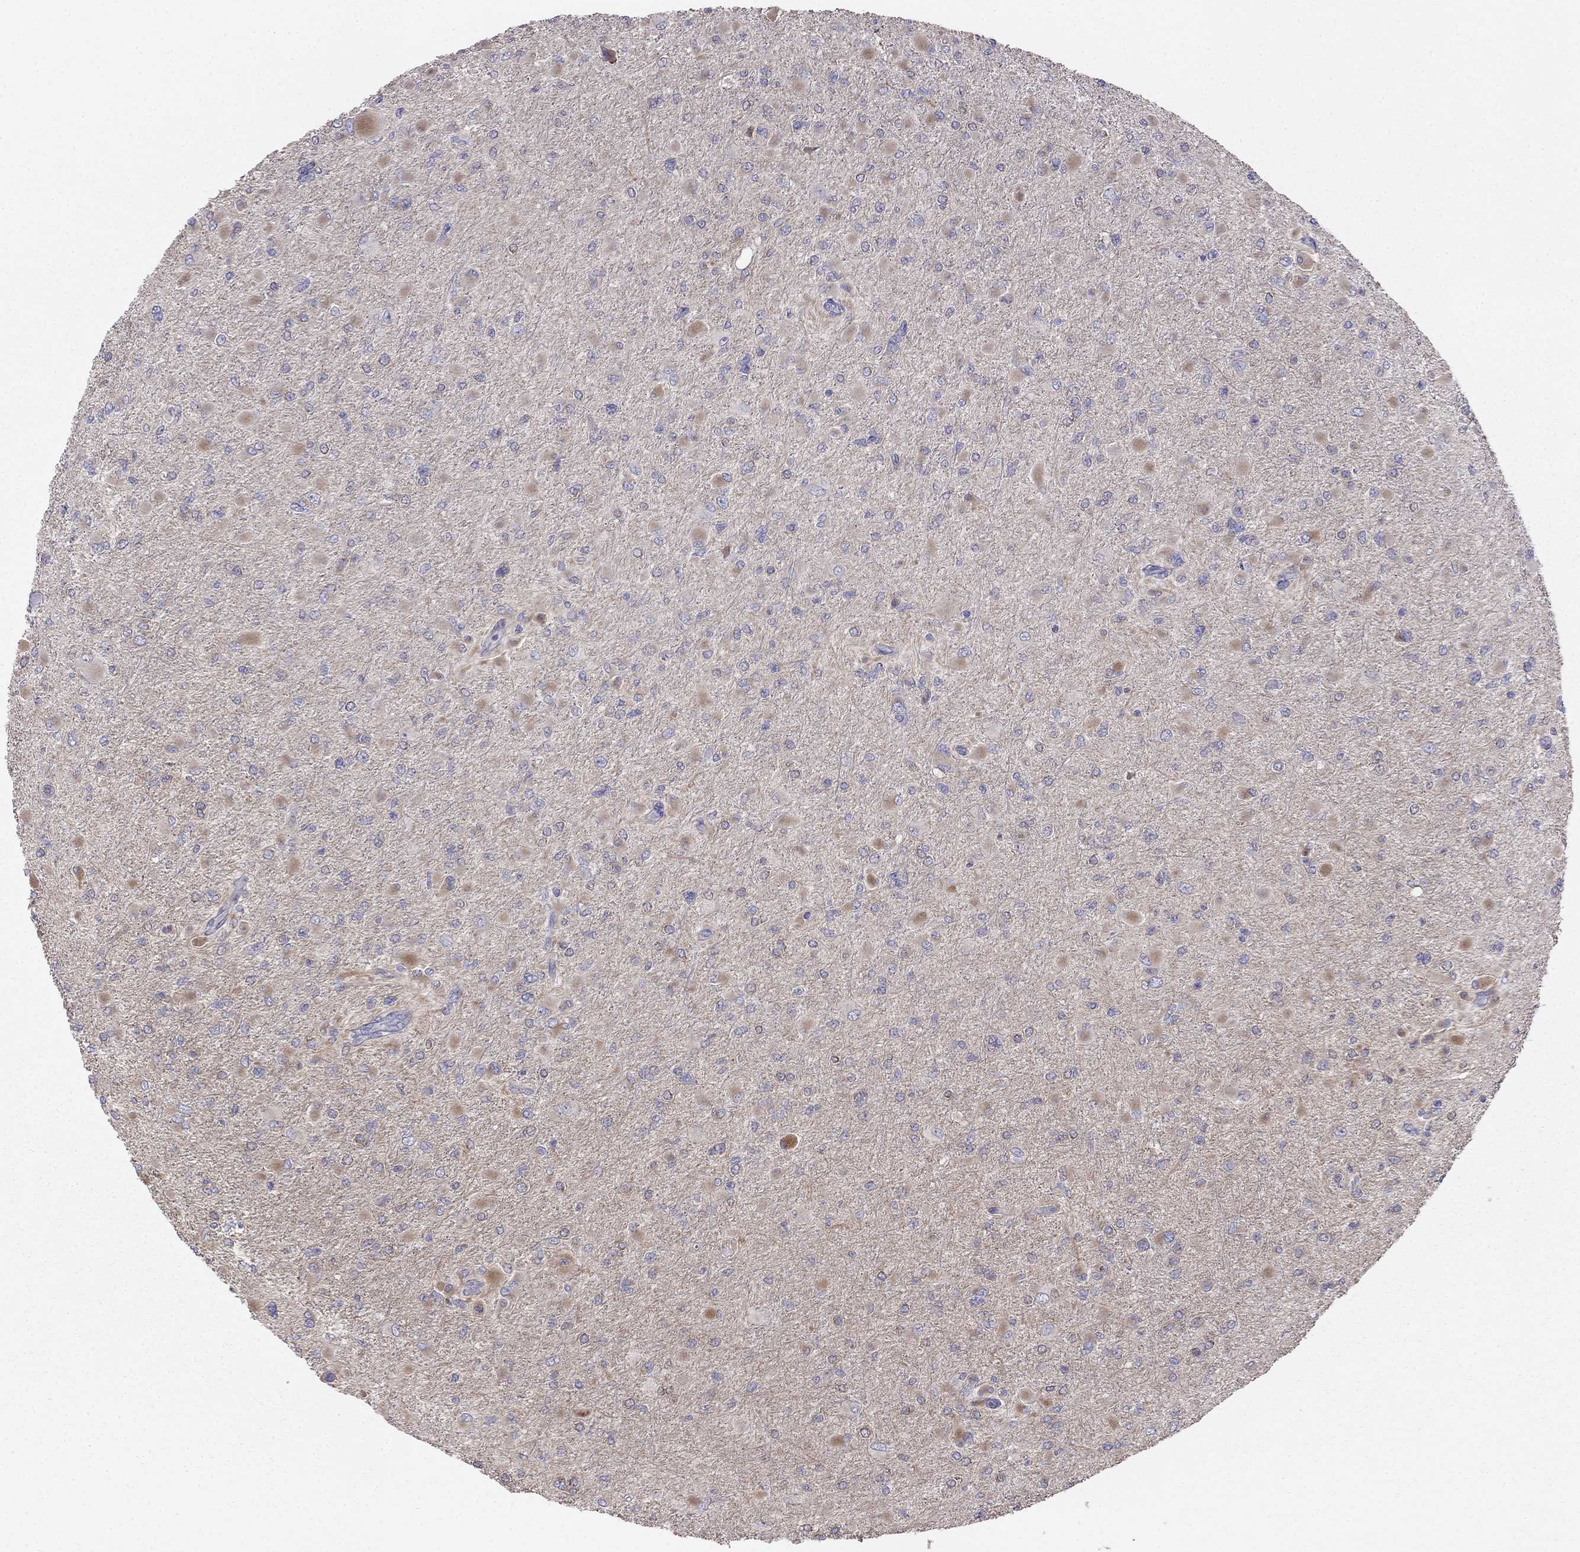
{"staining": {"intensity": "negative", "quantity": "none", "location": "none"}, "tissue": "glioma", "cell_type": "Tumor cells", "image_type": "cancer", "snomed": [{"axis": "morphology", "description": "Glioma, malignant, High grade"}, {"axis": "topography", "description": "Cerebral cortex"}], "caption": "Image shows no significant protein positivity in tumor cells of glioma. The staining was performed using DAB (3,3'-diaminobenzidine) to visualize the protein expression in brown, while the nuclei were stained in blue with hematoxylin (Magnification: 20x).", "gene": "LONRF2", "patient": {"sex": "female", "age": 36}}